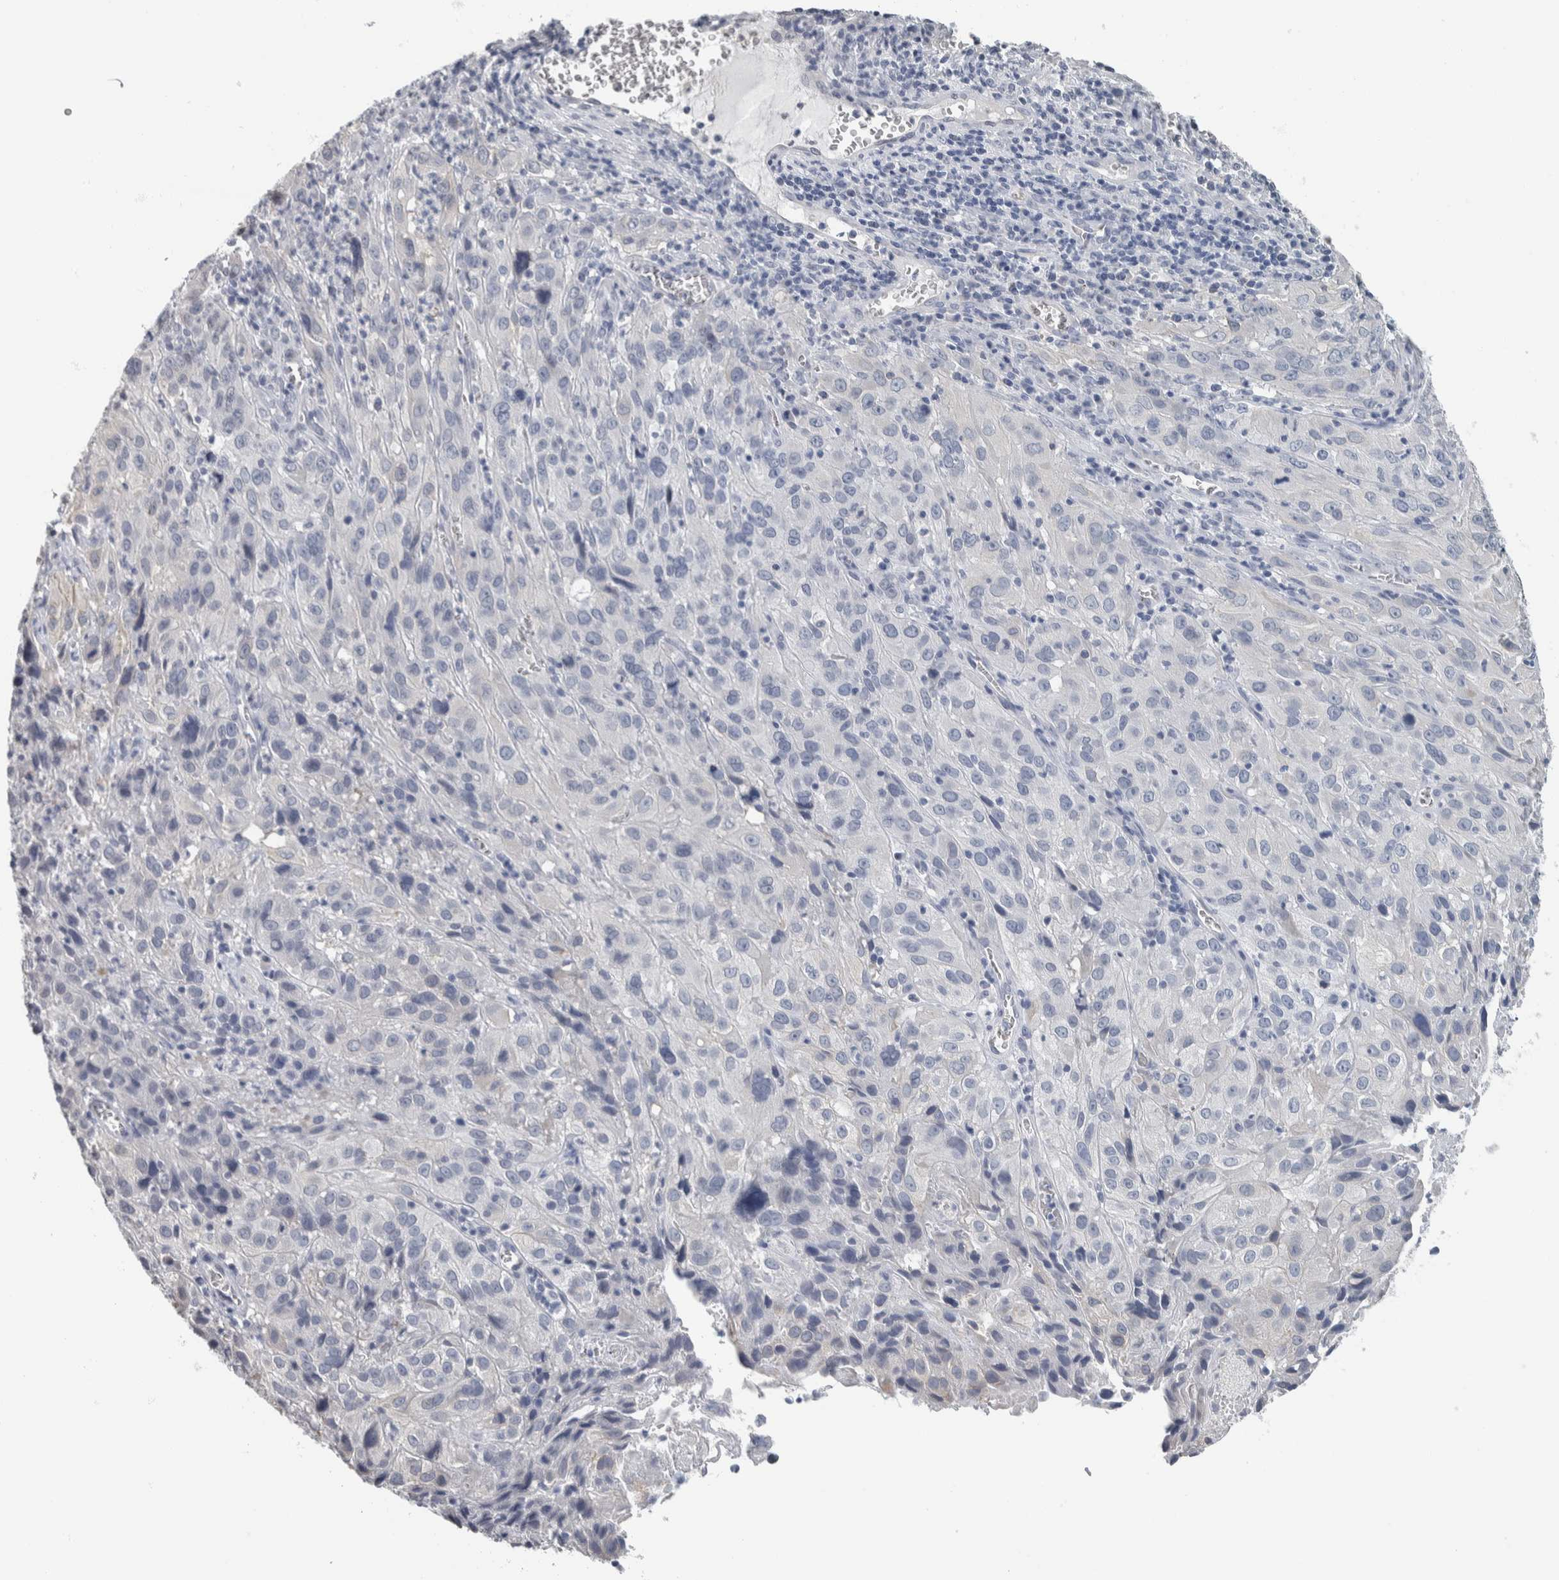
{"staining": {"intensity": "negative", "quantity": "none", "location": "none"}, "tissue": "cervical cancer", "cell_type": "Tumor cells", "image_type": "cancer", "snomed": [{"axis": "morphology", "description": "Squamous cell carcinoma, NOS"}, {"axis": "topography", "description": "Cervix"}], "caption": "Human cervical squamous cell carcinoma stained for a protein using immunohistochemistry (IHC) reveals no expression in tumor cells.", "gene": "NEFM", "patient": {"sex": "female", "age": 32}}